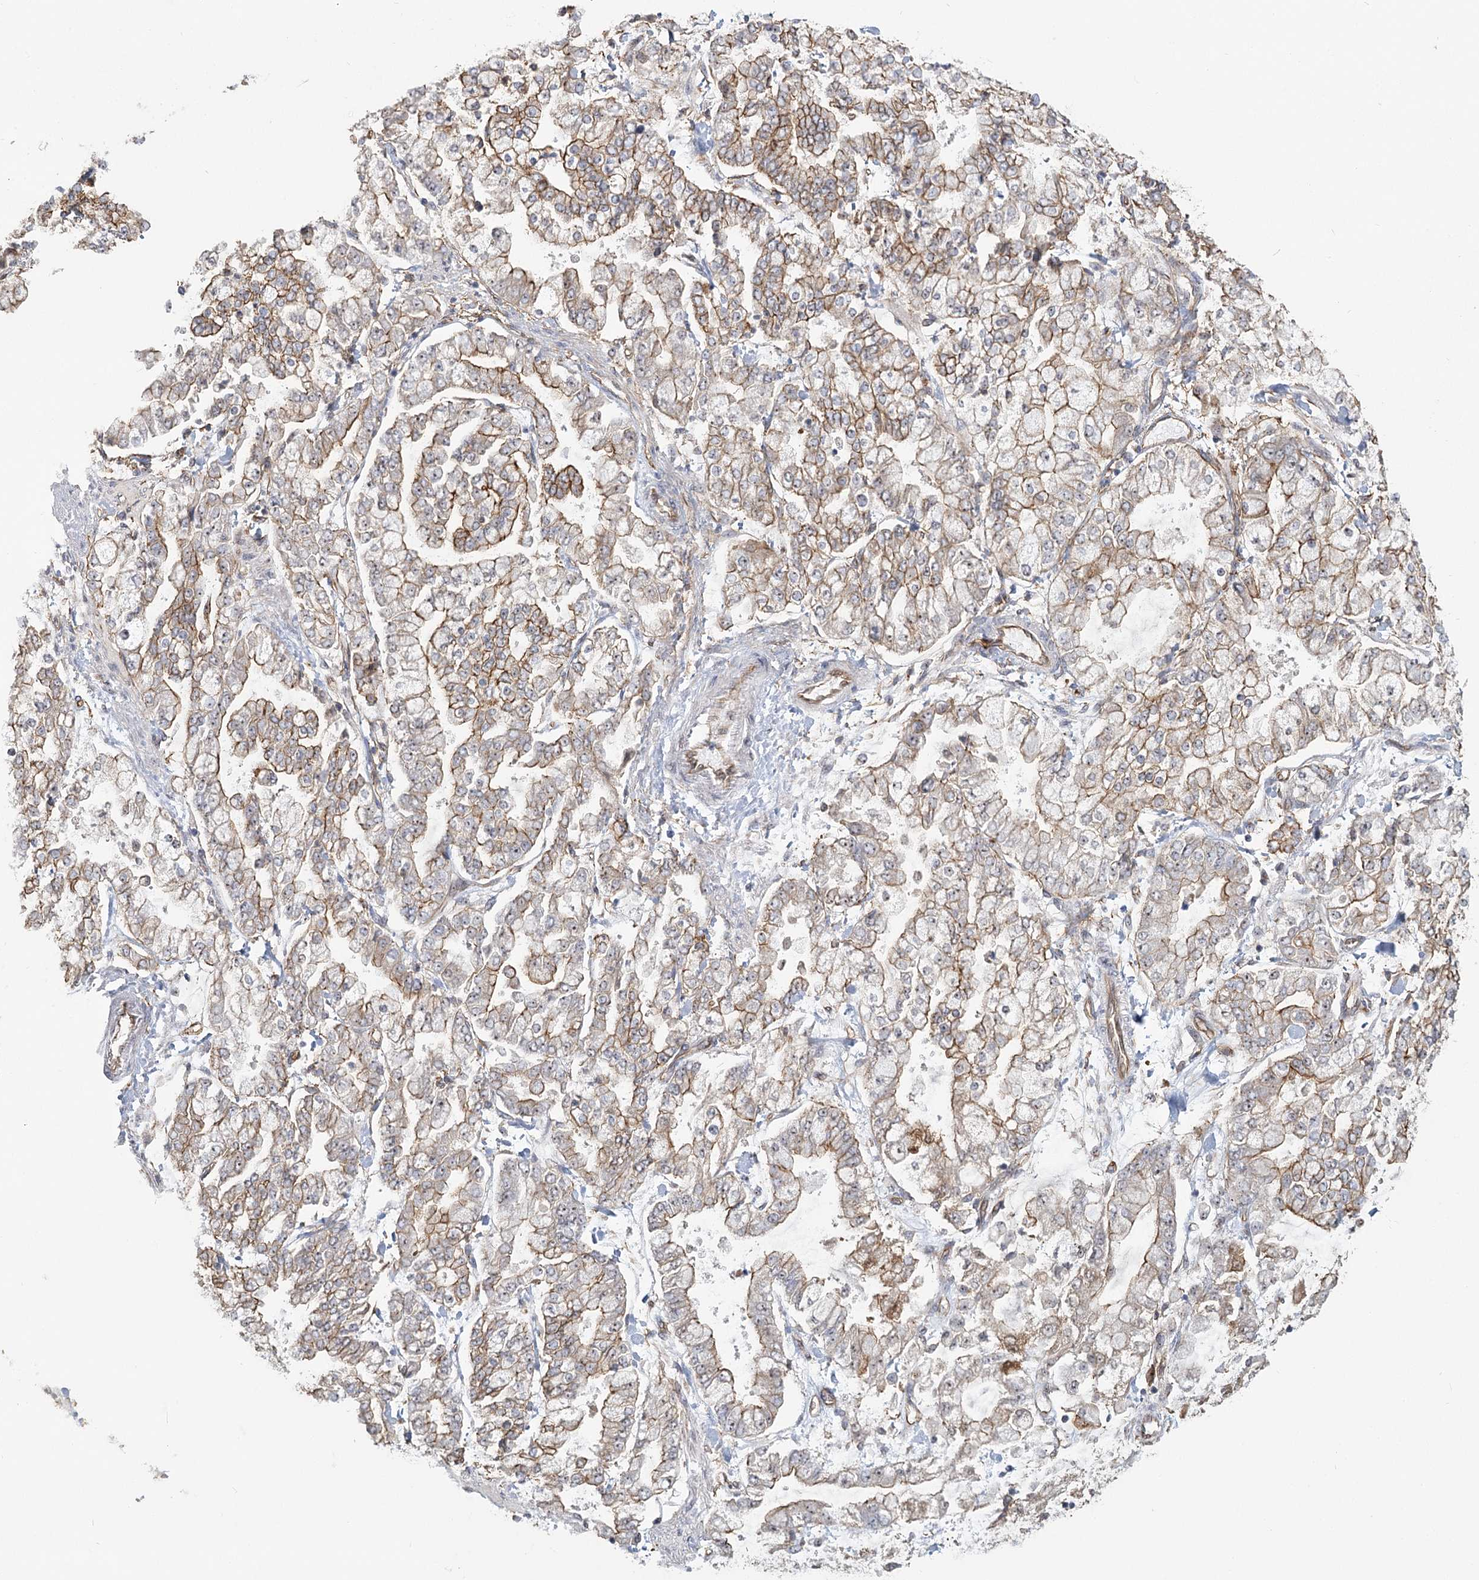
{"staining": {"intensity": "moderate", "quantity": ">75%", "location": "cytoplasmic/membranous"}, "tissue": "stomach cancer", "cell_type": "Tumor cells", "image_type": "cancer", "snomed": [{"axis": "morphology", "description": "Normal tissue, NOS"}, {"axis": "morphology", "description": "Adenocarcinoma, NOS"}, {"axis": "topography", "description": "Stomach, upper"}, {"axis": "topography", "description": "Stomach"}], "caption": "Protein staining of stomach adenocarcinoma tissue exhibits moderate cytoplasmic/membranous staining in approximately >75% of tumor cells.", "gene": "RPP14", "patient": {"sex": "male", "age": 76}}